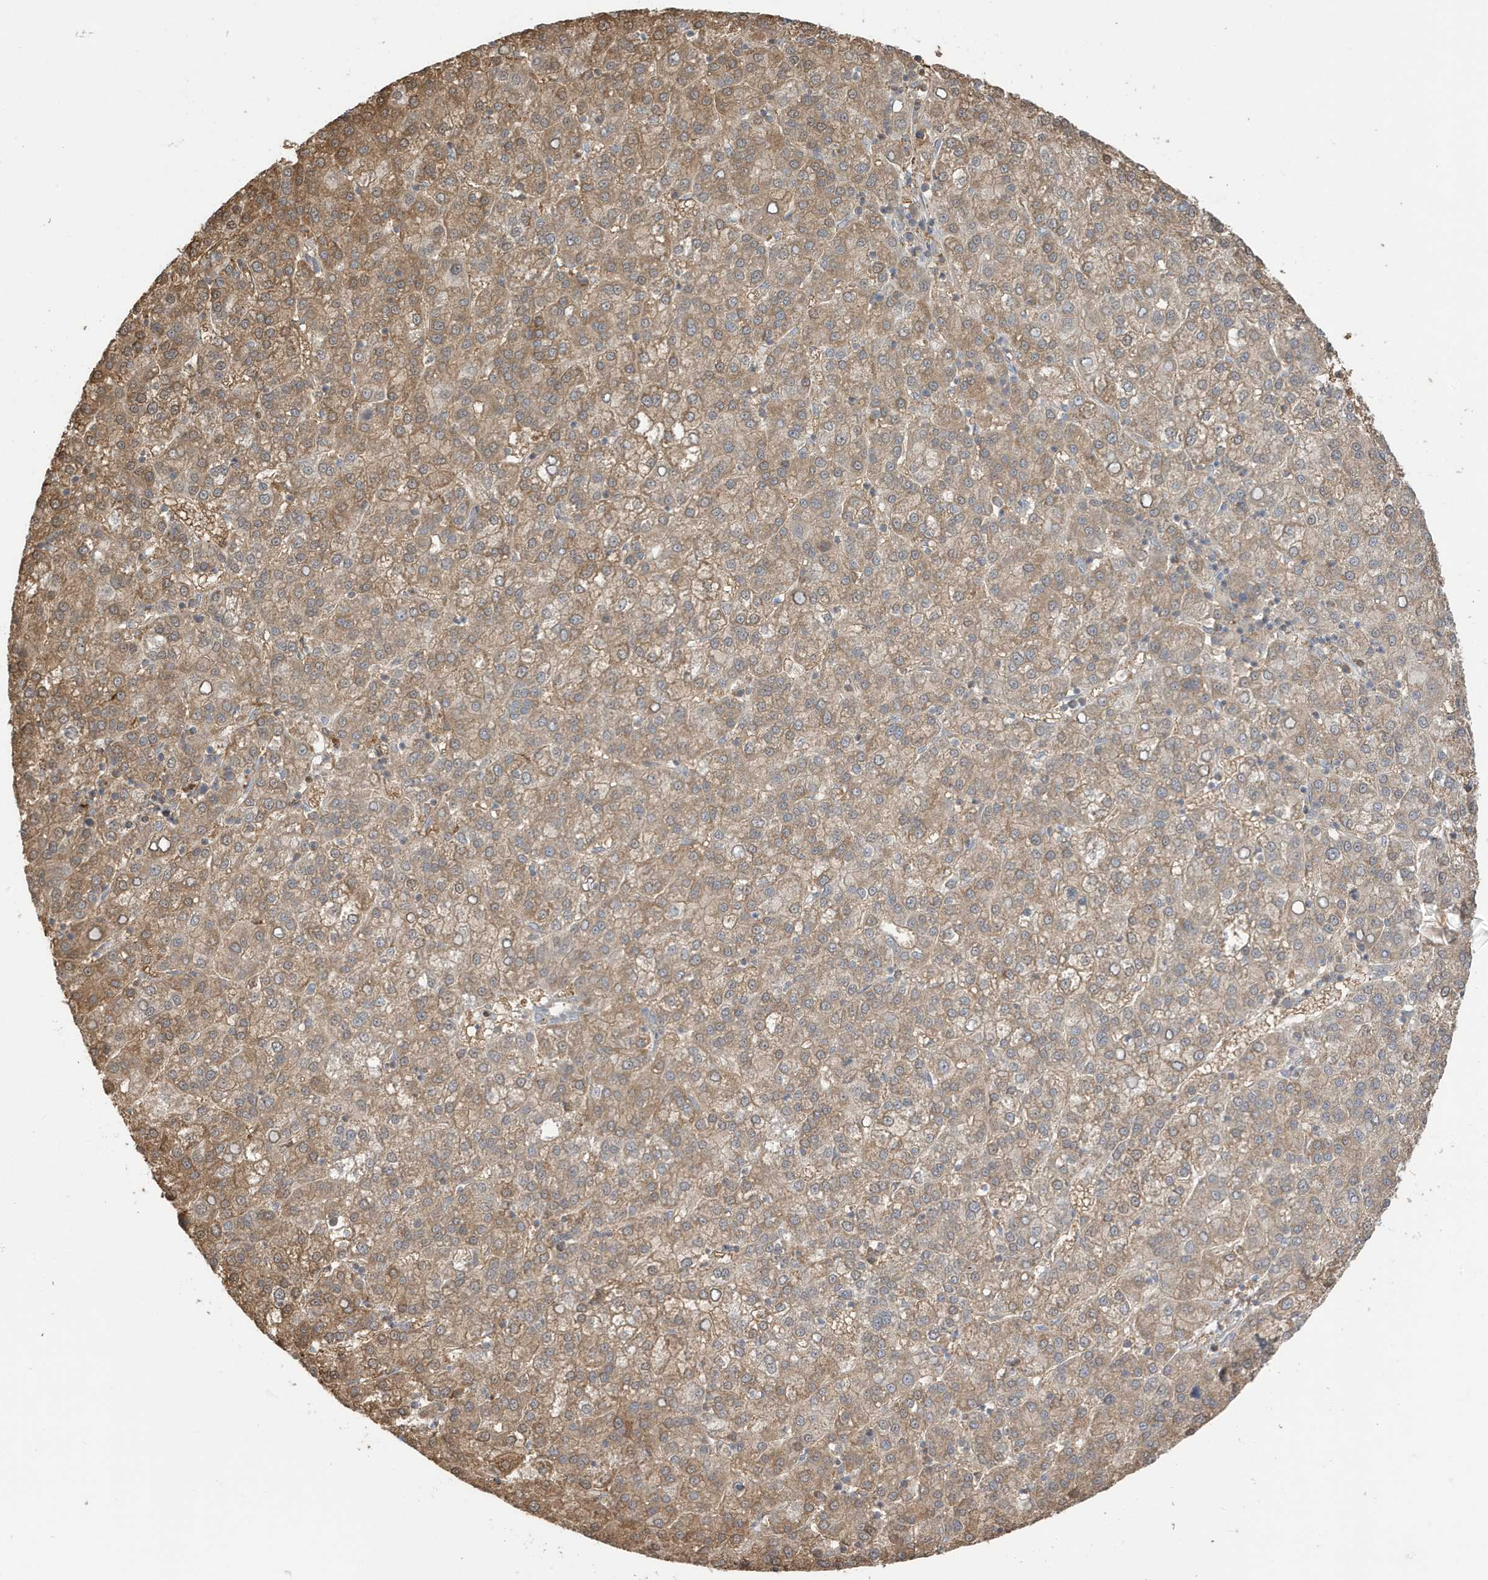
{"staining": {"intensity": "moderate", "quantity": ">75%", "location": "cytoplasmic/membranous"}, "tissue": "liver cancer", "cell_type": "Tumor cells", "image_type": "cancer", "snomed": [{"axis": "morphology", "description": "Carcinoma, Hepatocellular, NOS"}, {"axis": "topography", "description": "Liver"}], "caption": "Liver cancer stained with a brown dye exhibits moderate cytoplasmic/membranous positive positivity in about >75% of tumor cells.", "gene": "AZI2", "patient": {"sex": "female", "age": 58}}